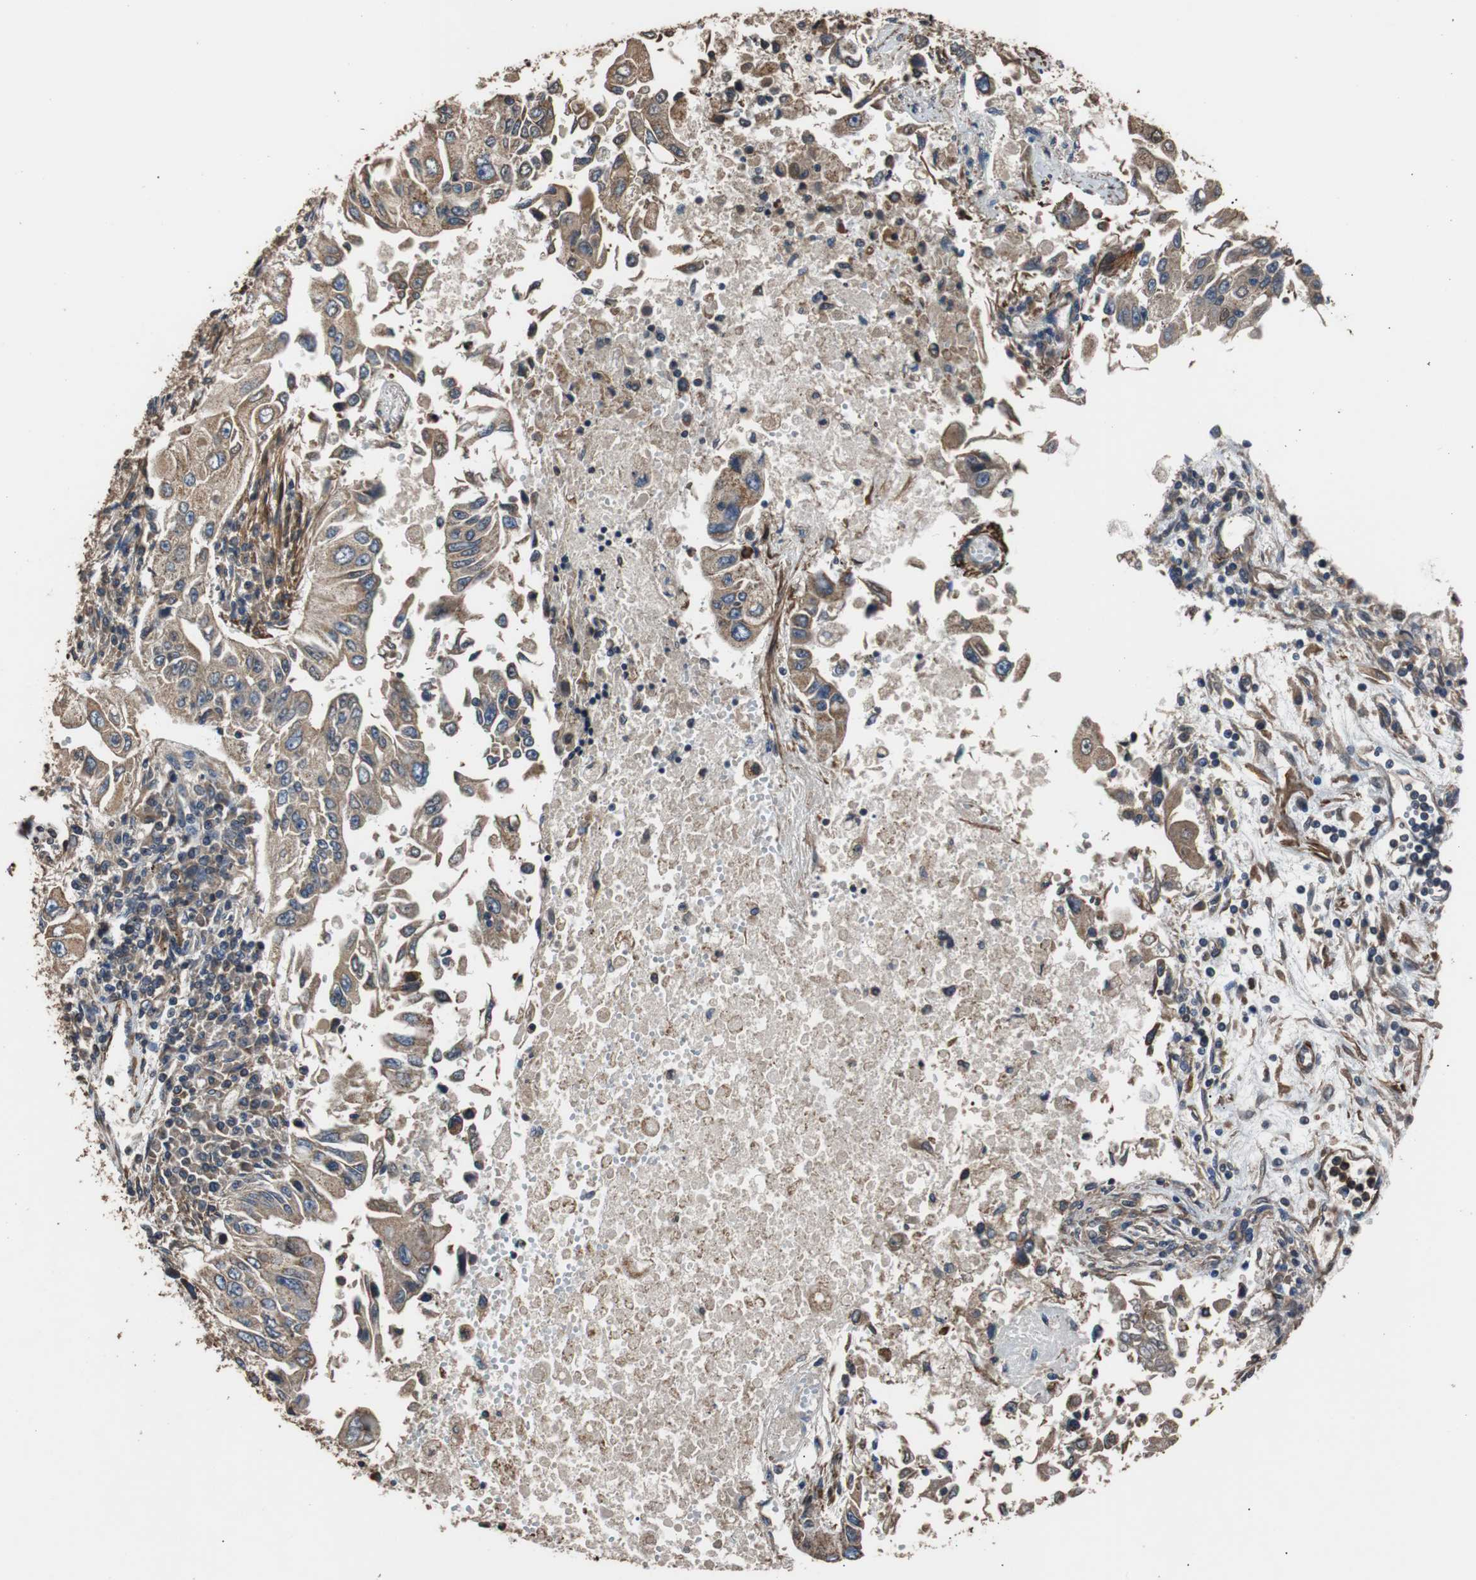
{"staining": {"intensity": "moderate", "quantity": ">75%", "location": "cytoplasmic/membranous"}, "tissue": "lung cancer", "cell_type": "Tumor cells", "image_type": "cancer", "snomed": [{"axis": "morphology", "description": "Adenocarcinoma, NOS"}, {"axis": "topography", "description": "Lung"}], "caption": "Adenocarcinoma (lung) stained with a protein marker demonstrates moderate staining in tumor cells.", "gene": "PITRM1", "patient": {"sex": "male", "age": 84}}